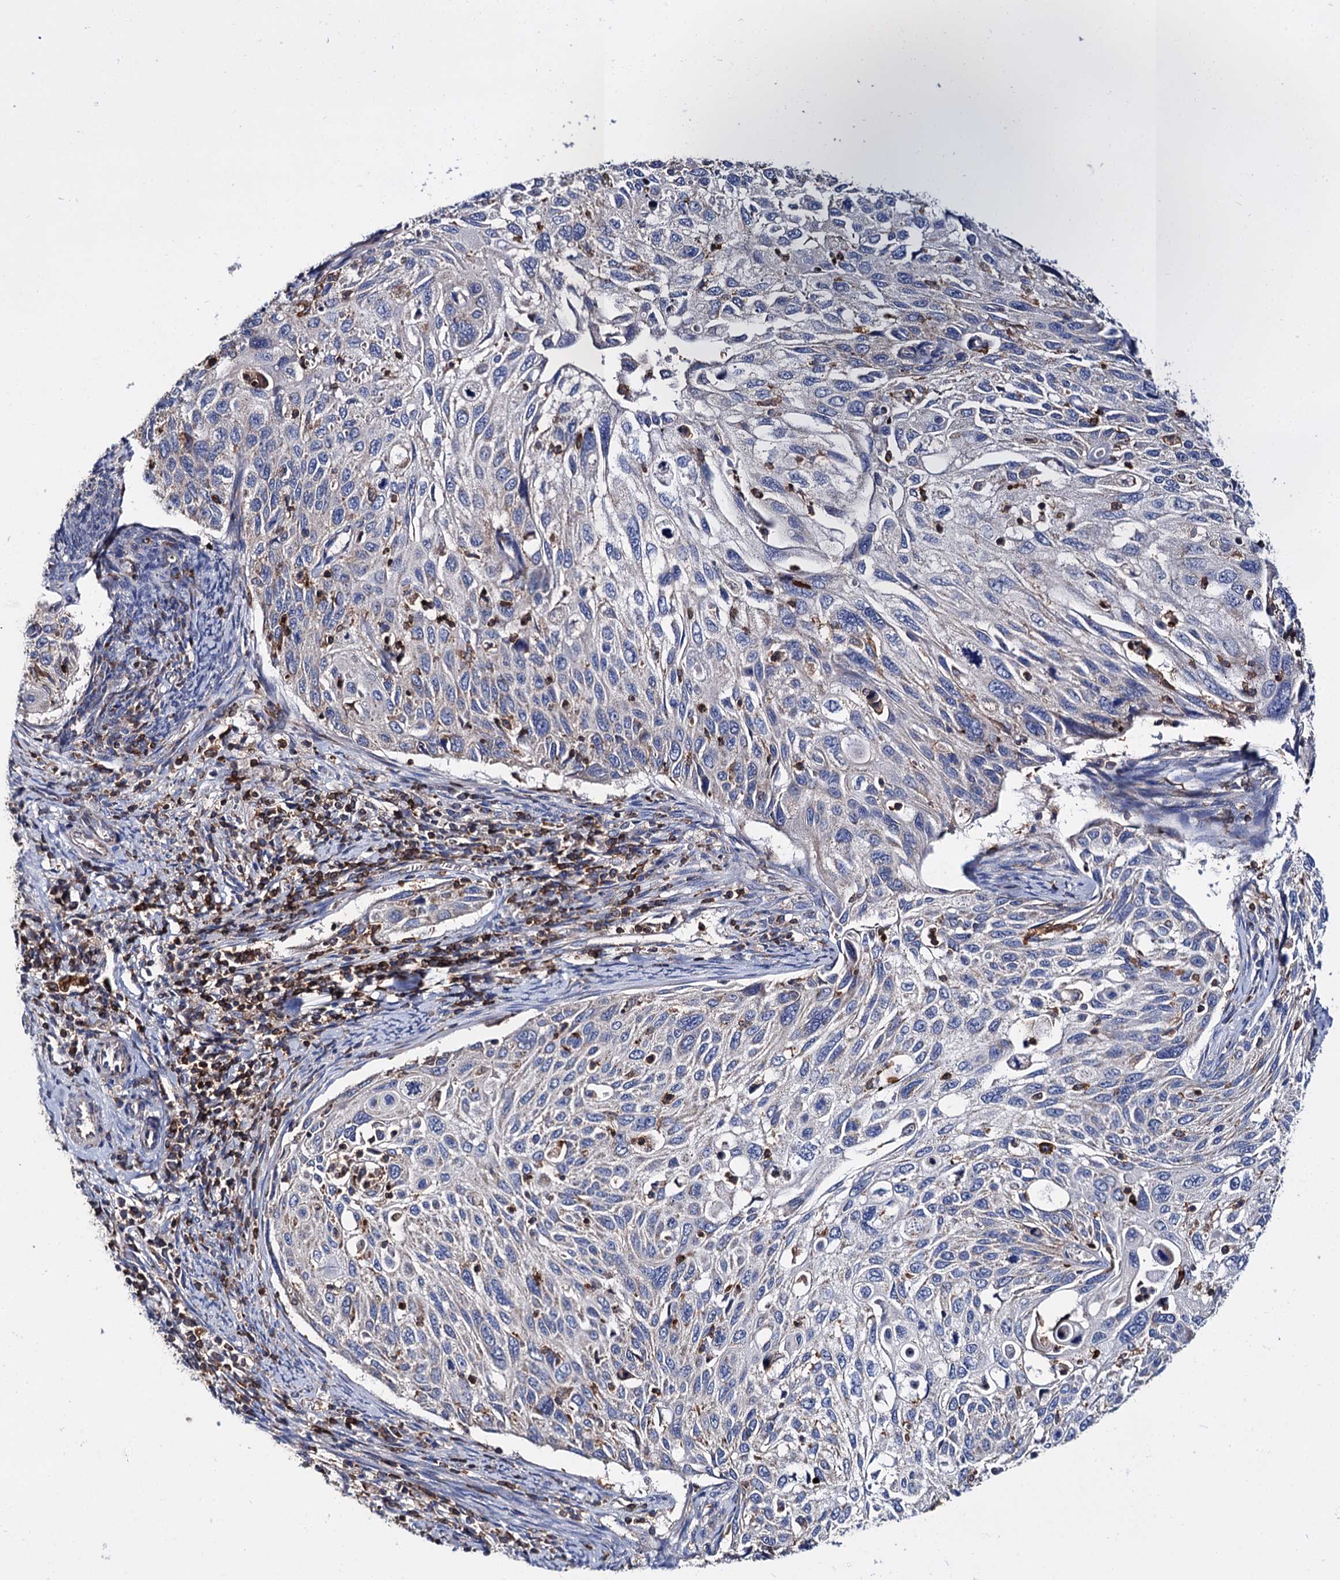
{"staining": {"intensity": "negative", "quantity": "none", "location": "none"}, "tissue": "cervical cancer", "cell_type": "Tumor cells", "image_type": "cancer", "snomed": [{"axis": "morphology", "description": "Squamous cell carcinoma, NOS"}, {"axis": "topography", "description": "Cervix"}], "caption": "The histopathology image displays no significant staining in tumor cells of cervical cancer (squamous cell carcinoma). (DAB (3,3'-diaminobenzidine) immunohistochemistry (IHC) visualized using brightfield microscopy, high magnification).", "gene": "UBASH3B", "patient": {"sex": "female", "age": 70}}